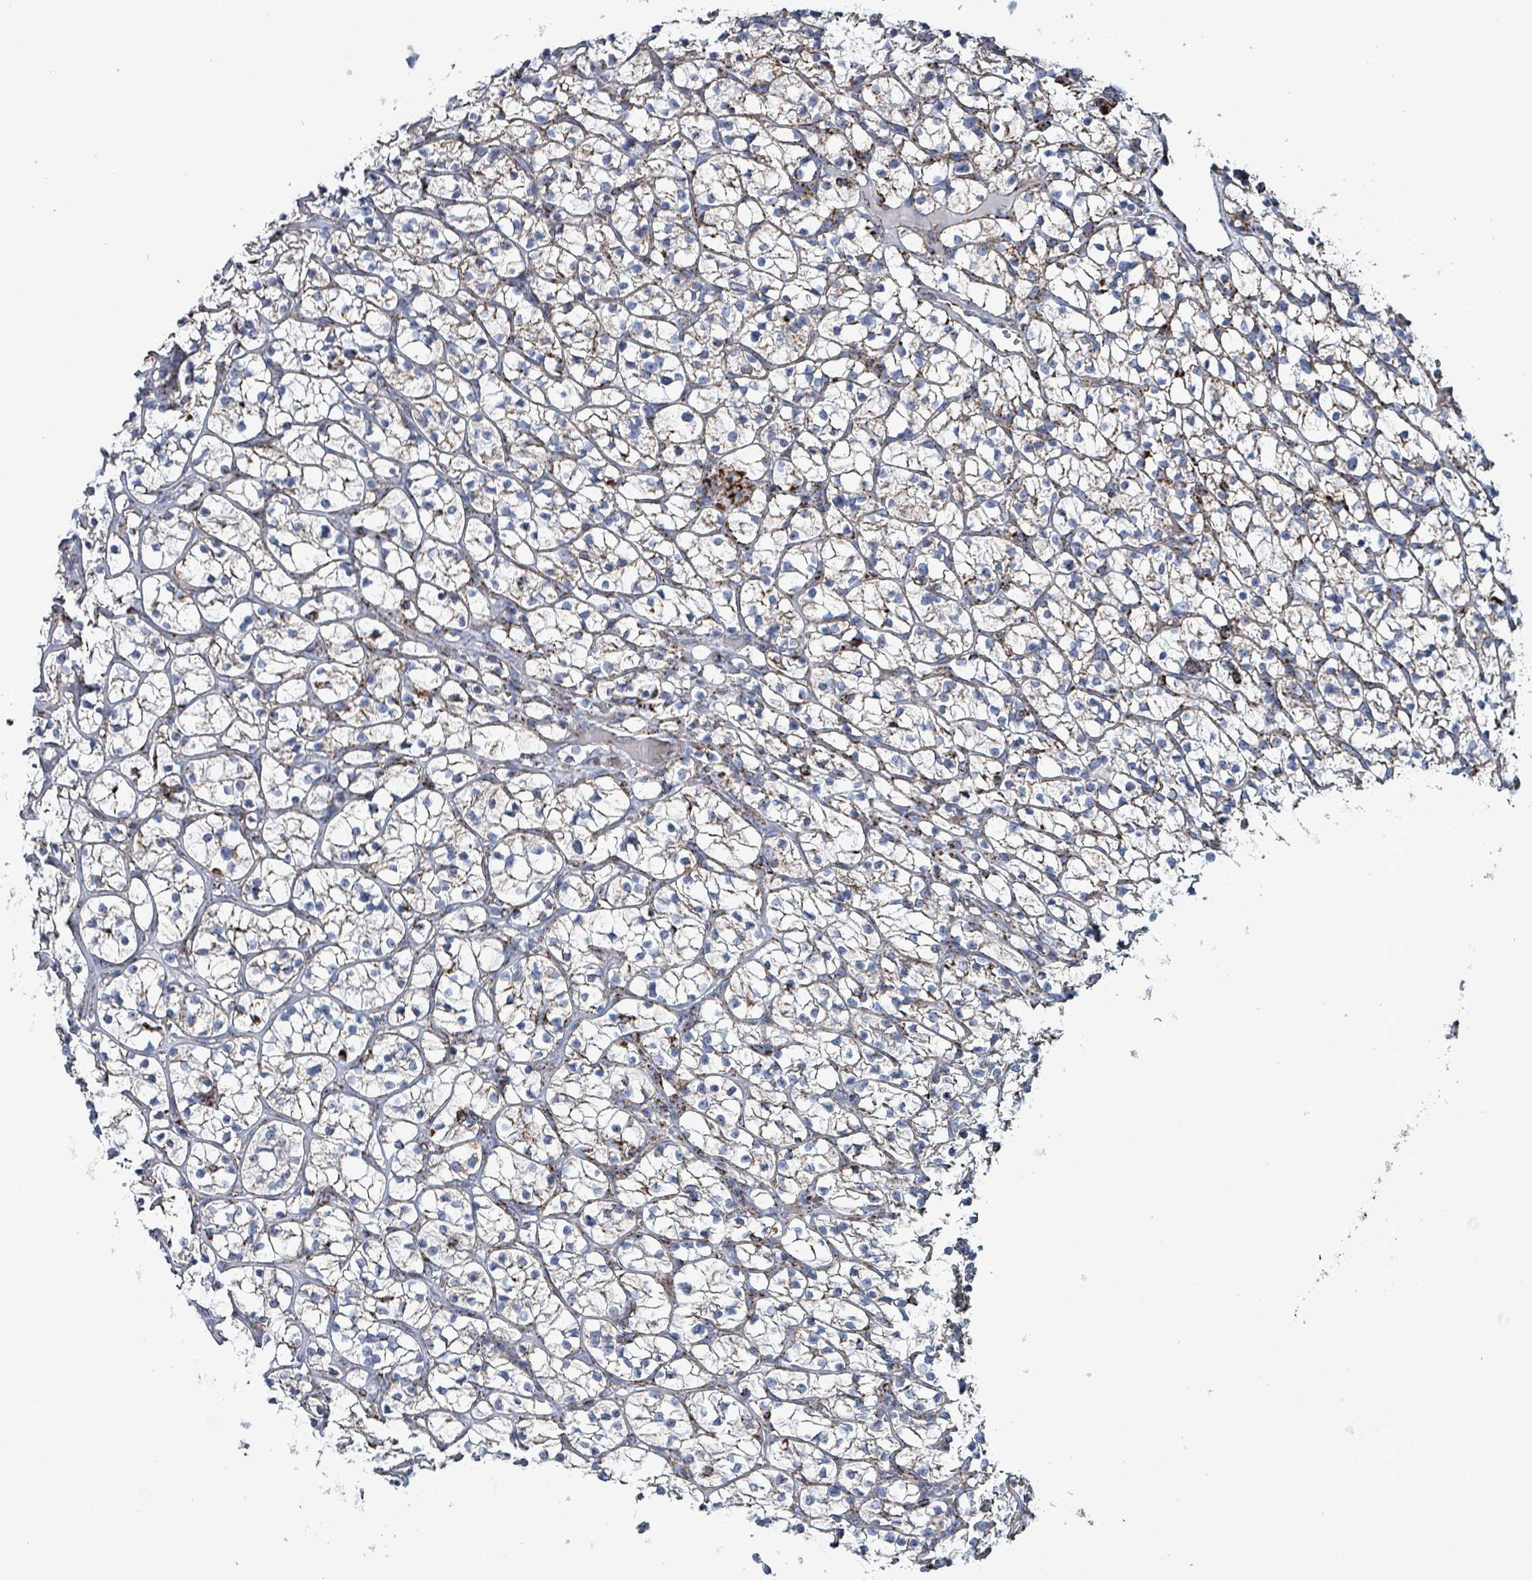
{"staining": {"intensity": "weak", "quantity": ">75%", "location": "cytoplasmic/membranous"}, "tissue": "renal cancer", "cell_type": "Tumor cells", "image_type": "cancer", "snomed": [{"axis": "morphology", "description": "Adenocarcinoma, NOS"}, {"axis": "topography", "description": "Kidney"}], "caption": "Weak cytoplasmic/membranous protein positivity is identified in approximately >75% of tumor cells in renal cancer (adenocarcinoma).", "gene": "IDH3B", "patient": {"sex": "female", "age": 64}}